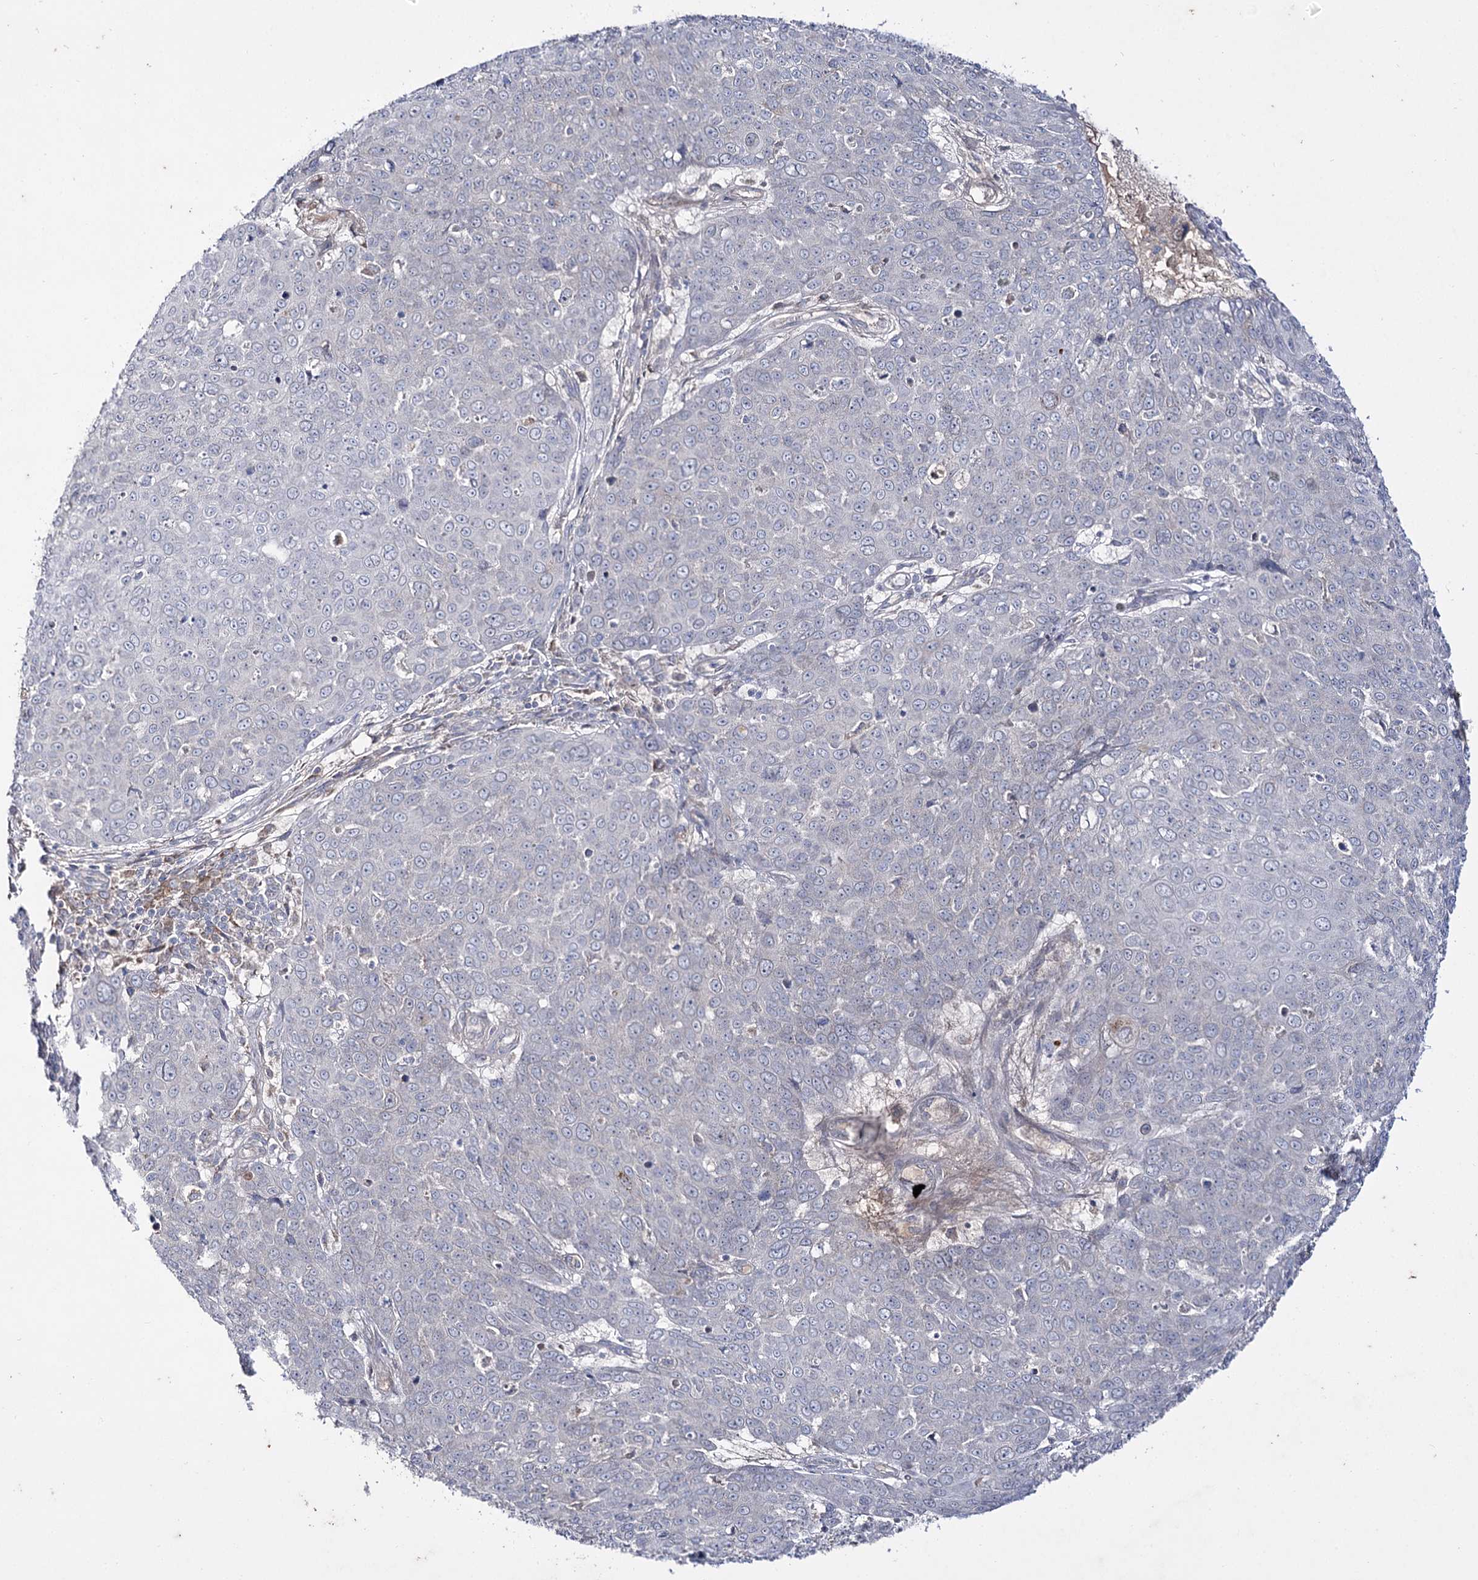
{"staining": {"intensity": "negative", "quantity": "none", "location": "none"}, "tissue": "skin cancer", "cell_type": "Tumor cells", "image_type": "cancer", "snomed": [{"axis": "morphology", "description": "Squamous cell carcinoma, NOS"}, {"axis": "topography", "description": "Skin"}], "caption": "Skin squamous cell carcinoma was stained to show a protein in brown. There is no significant staining in tumor cells.", "gene": "C11orf80", "patient": {"sex": "male", "age": 71}}